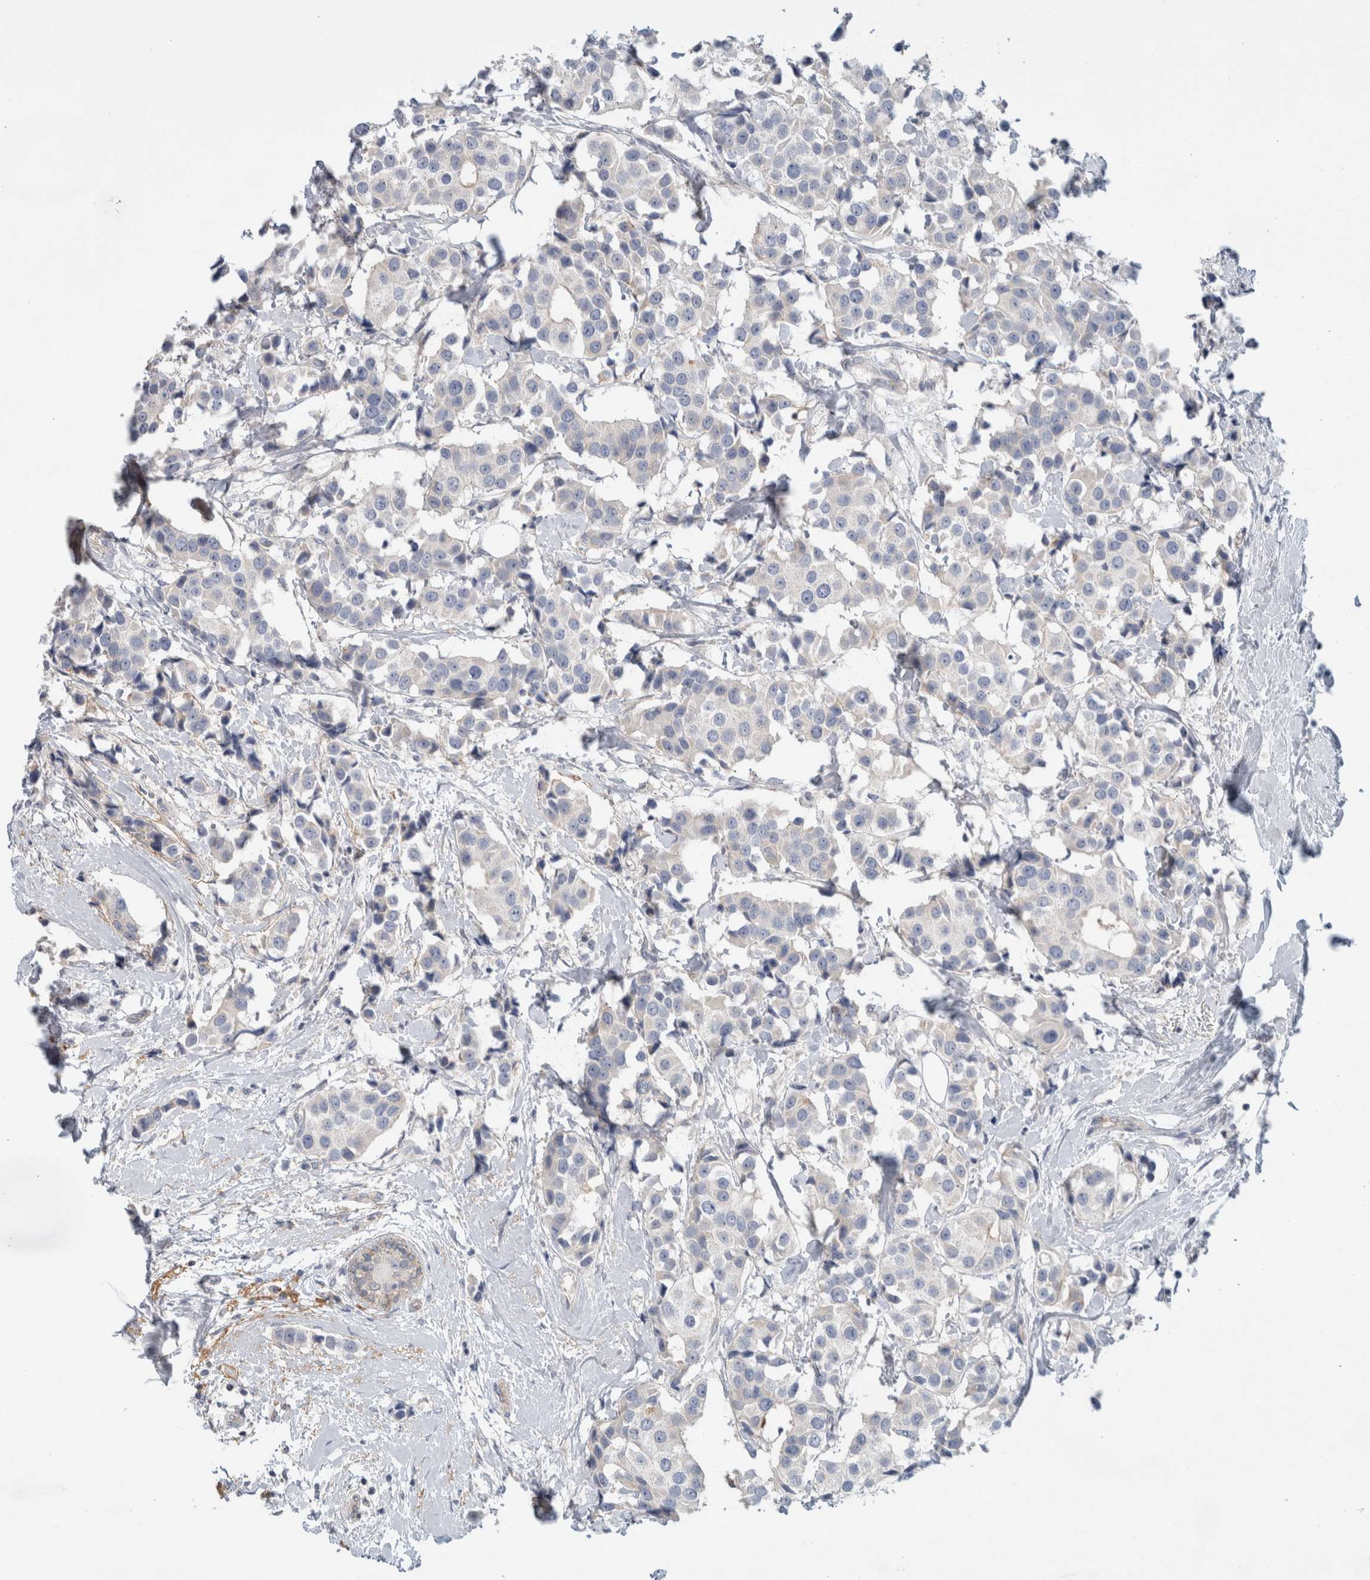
{"staining": {"intensity": "negative", "quantity": "none", "location": "none"}, "tissue": "breast cancer", "cell_type": "Tumor cells", "image_type": "cancer", "snomed": [{"axis": "morphology", "description": "Normal tissue, NOS"}, {"axis": "morphology", "description": "Duct carcinoma"}, {"axis": "topography", "description": "Breast"}], "caption": "Intraductal carcinoma (breast) was stained to show a protein in brown. There is no significant expression in tumor cells.", "gene": "CD55", "patient": {"sex": "female", "age": 39}}